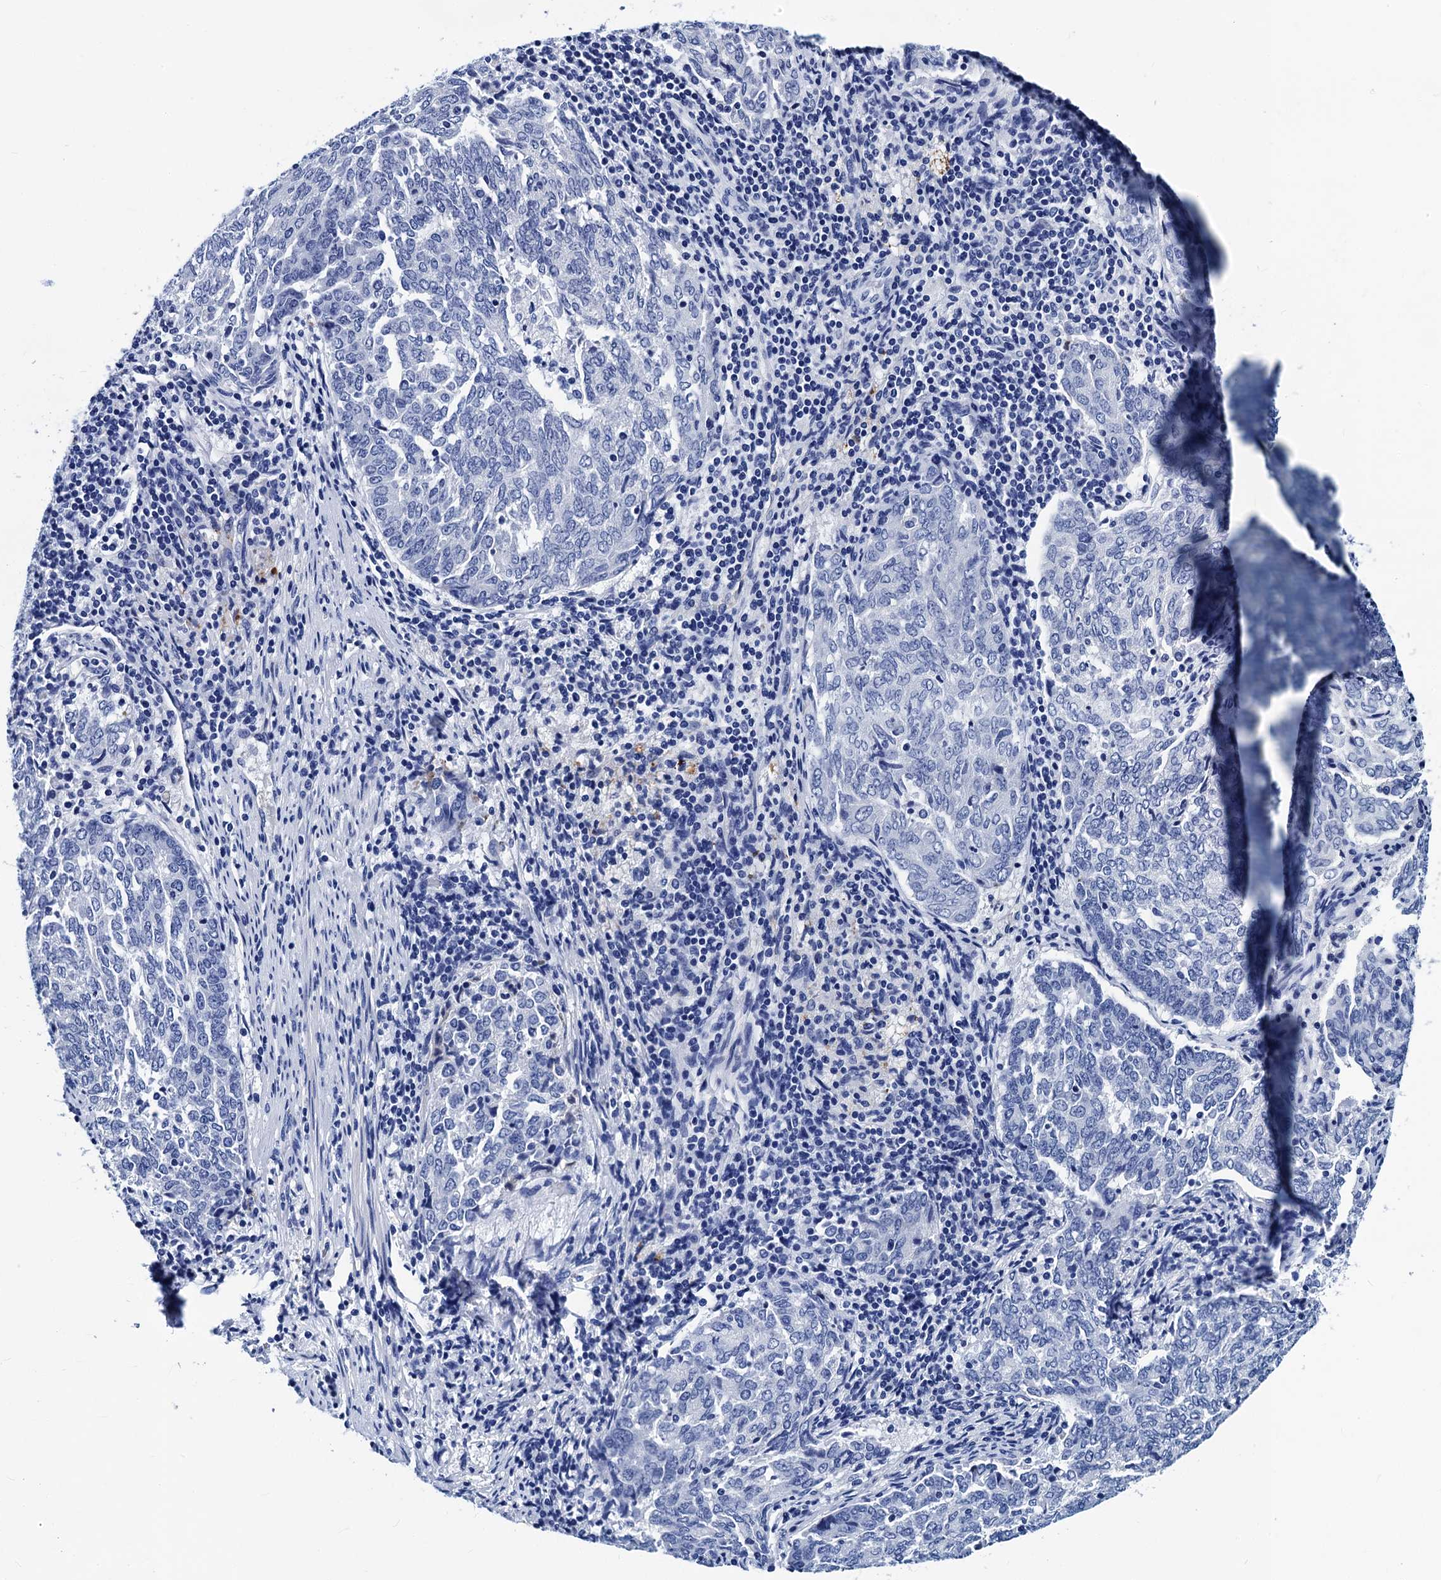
{"staining": {"intensity": "negative", "quantity": "none", "location": "none"}, "tissue": "endometrial cancer", "cell_type": "Tumor cells", "image_type": "cancer", "snomed": [{"axis": "morphology", "description": "Adenocarcinoma, NOS"}, {"axis": "topography", "description": "Endometrium"}], "caption": "An IHC image of endometrial cancer is shown. There is no staining in tumor cells of endometrial cancer. Nuclei are stained in blue.", "gene": "MYBPC3", "patient": {"sex": "female", "age": 80}}